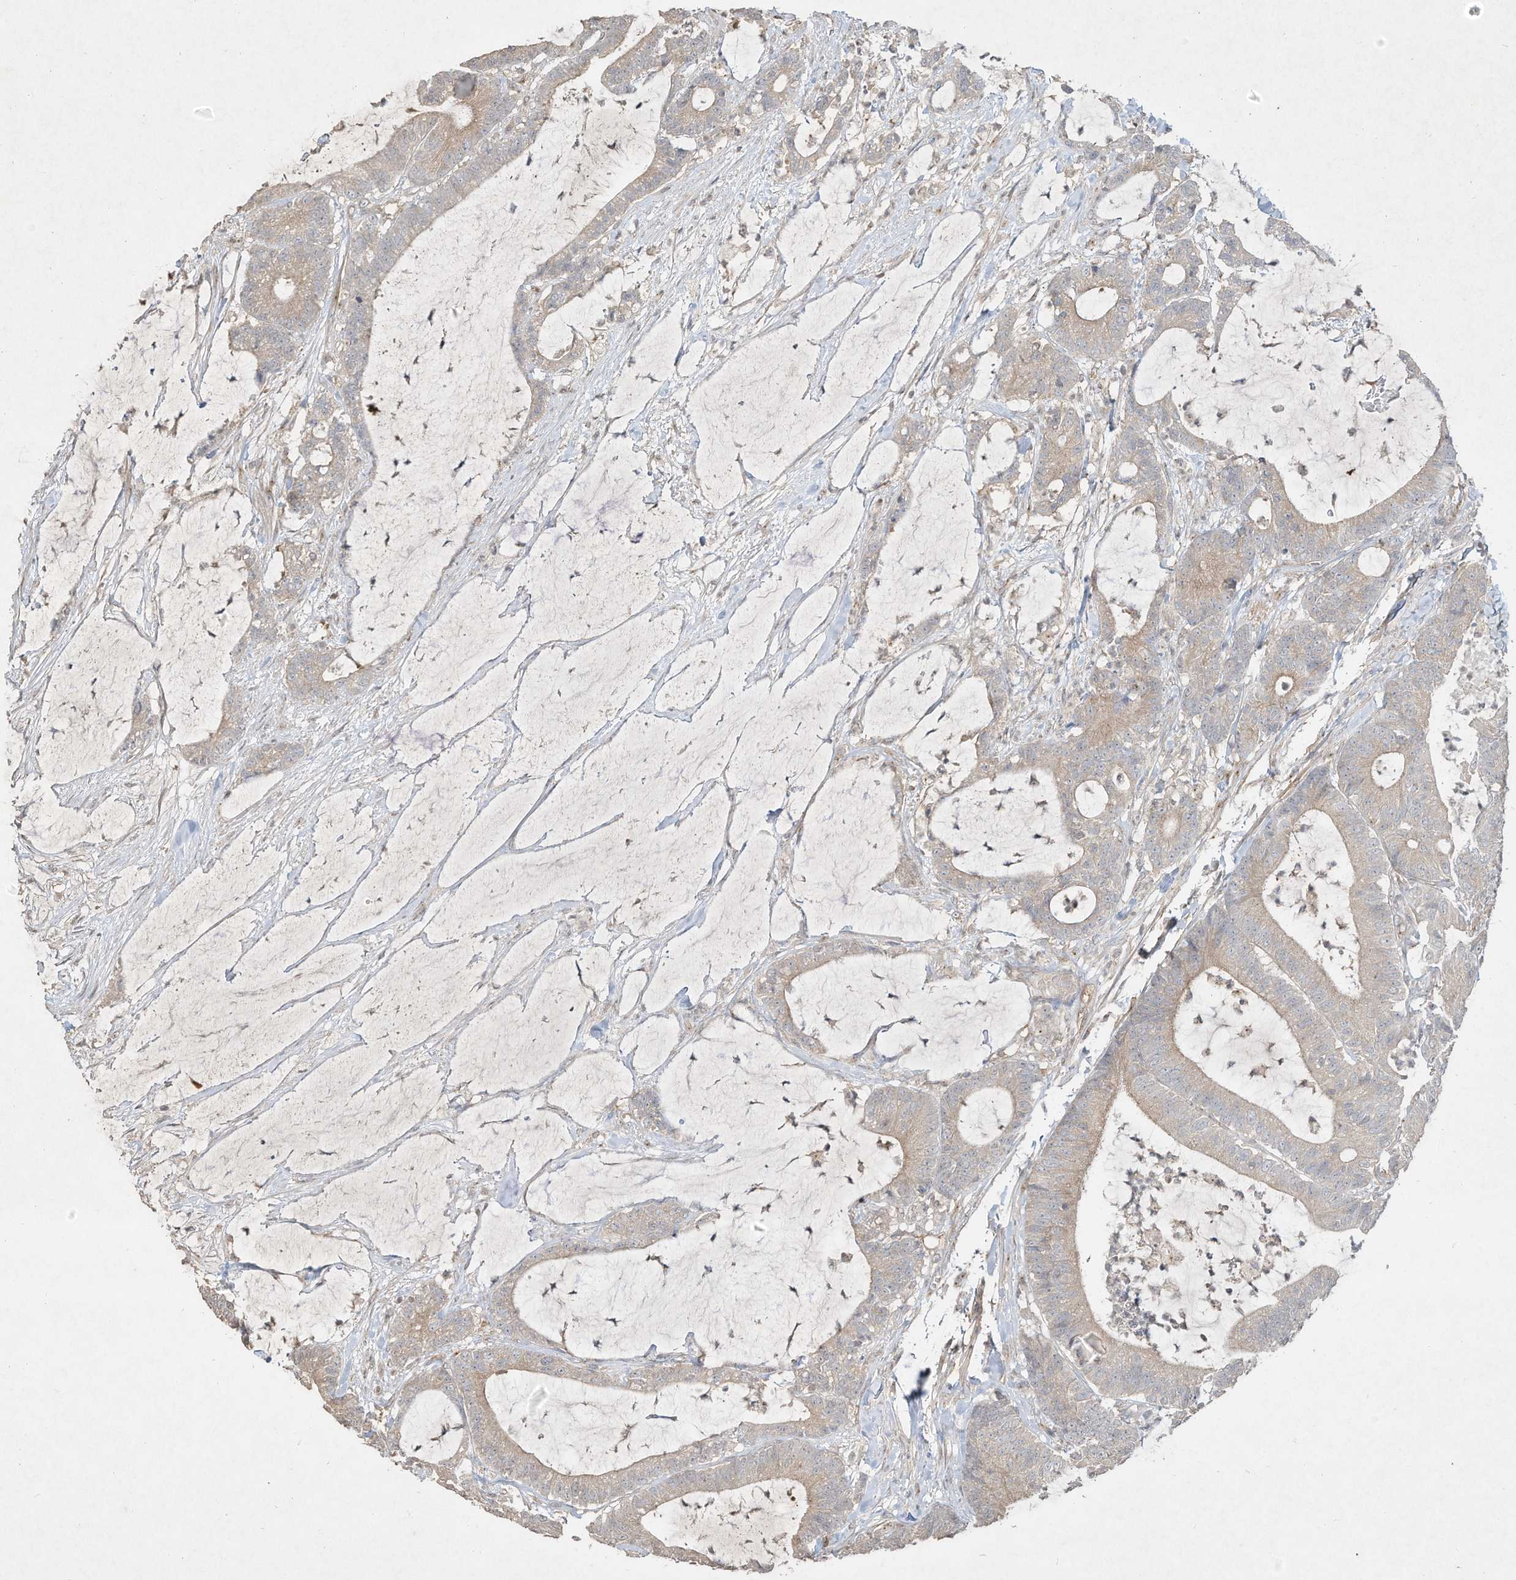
{"staining": {"intensity": "weak", "quantity": ">75%", "location": "cytoplasmic/membranous"}, "tissue": "colorectal cancer", "cell_type": "Tumor cells", "image_type": "cancer", "snomed": [{"axis": "morphology", "description": "Adenocarcinoma, NOS"}, {"axis": "topography", "description": "Colon"}], "caption": "Protein analysis of colorectal cancer tissue shows weak cytoplasmic/membranous positivity in approximately >75% of tumor cells.", "gene": "DYNC1I2", "patient": {"sex": "female", "age": 84}}